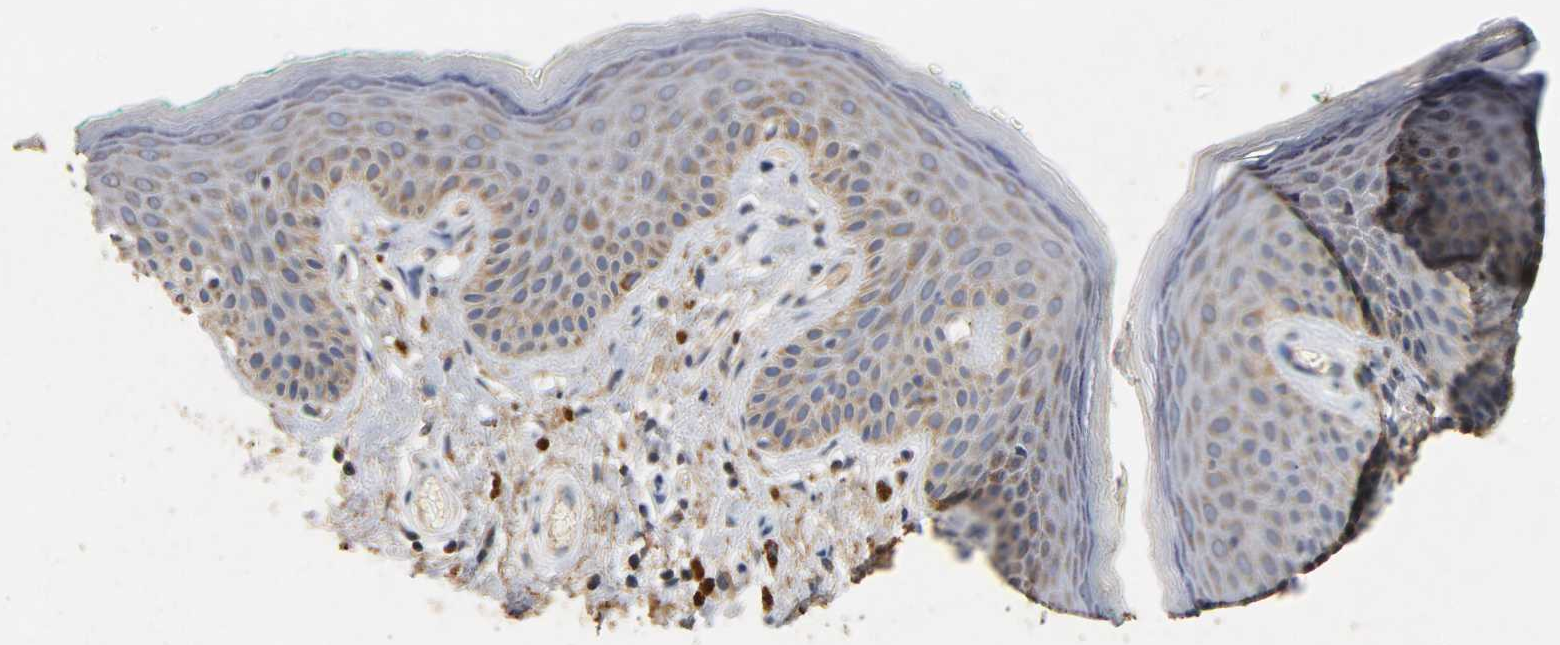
{"staining": {"intensity": "moderate", "quantity": "25%-75%", "location": "cytoplasmic/membranous"}, "tissue": "skin", "cell_type": "Epidermal cells", "image_type": "normal", "snomed": [{"axis": "morphology", "description": "Normal tissue, NOS"}, {"axis": "topography", "description": "Anal"}], "caption": "This histopathology image exhibits unremarkable skin stained with immunohistochemistry to label a protein in brown. The cytoplasmic/membranous of epidermal cells show moderate positivity for the protein. Nuclei are counter-stained blue.", "gene": "NDUFS3", "patient": {"sex": "male", "age": 74}}